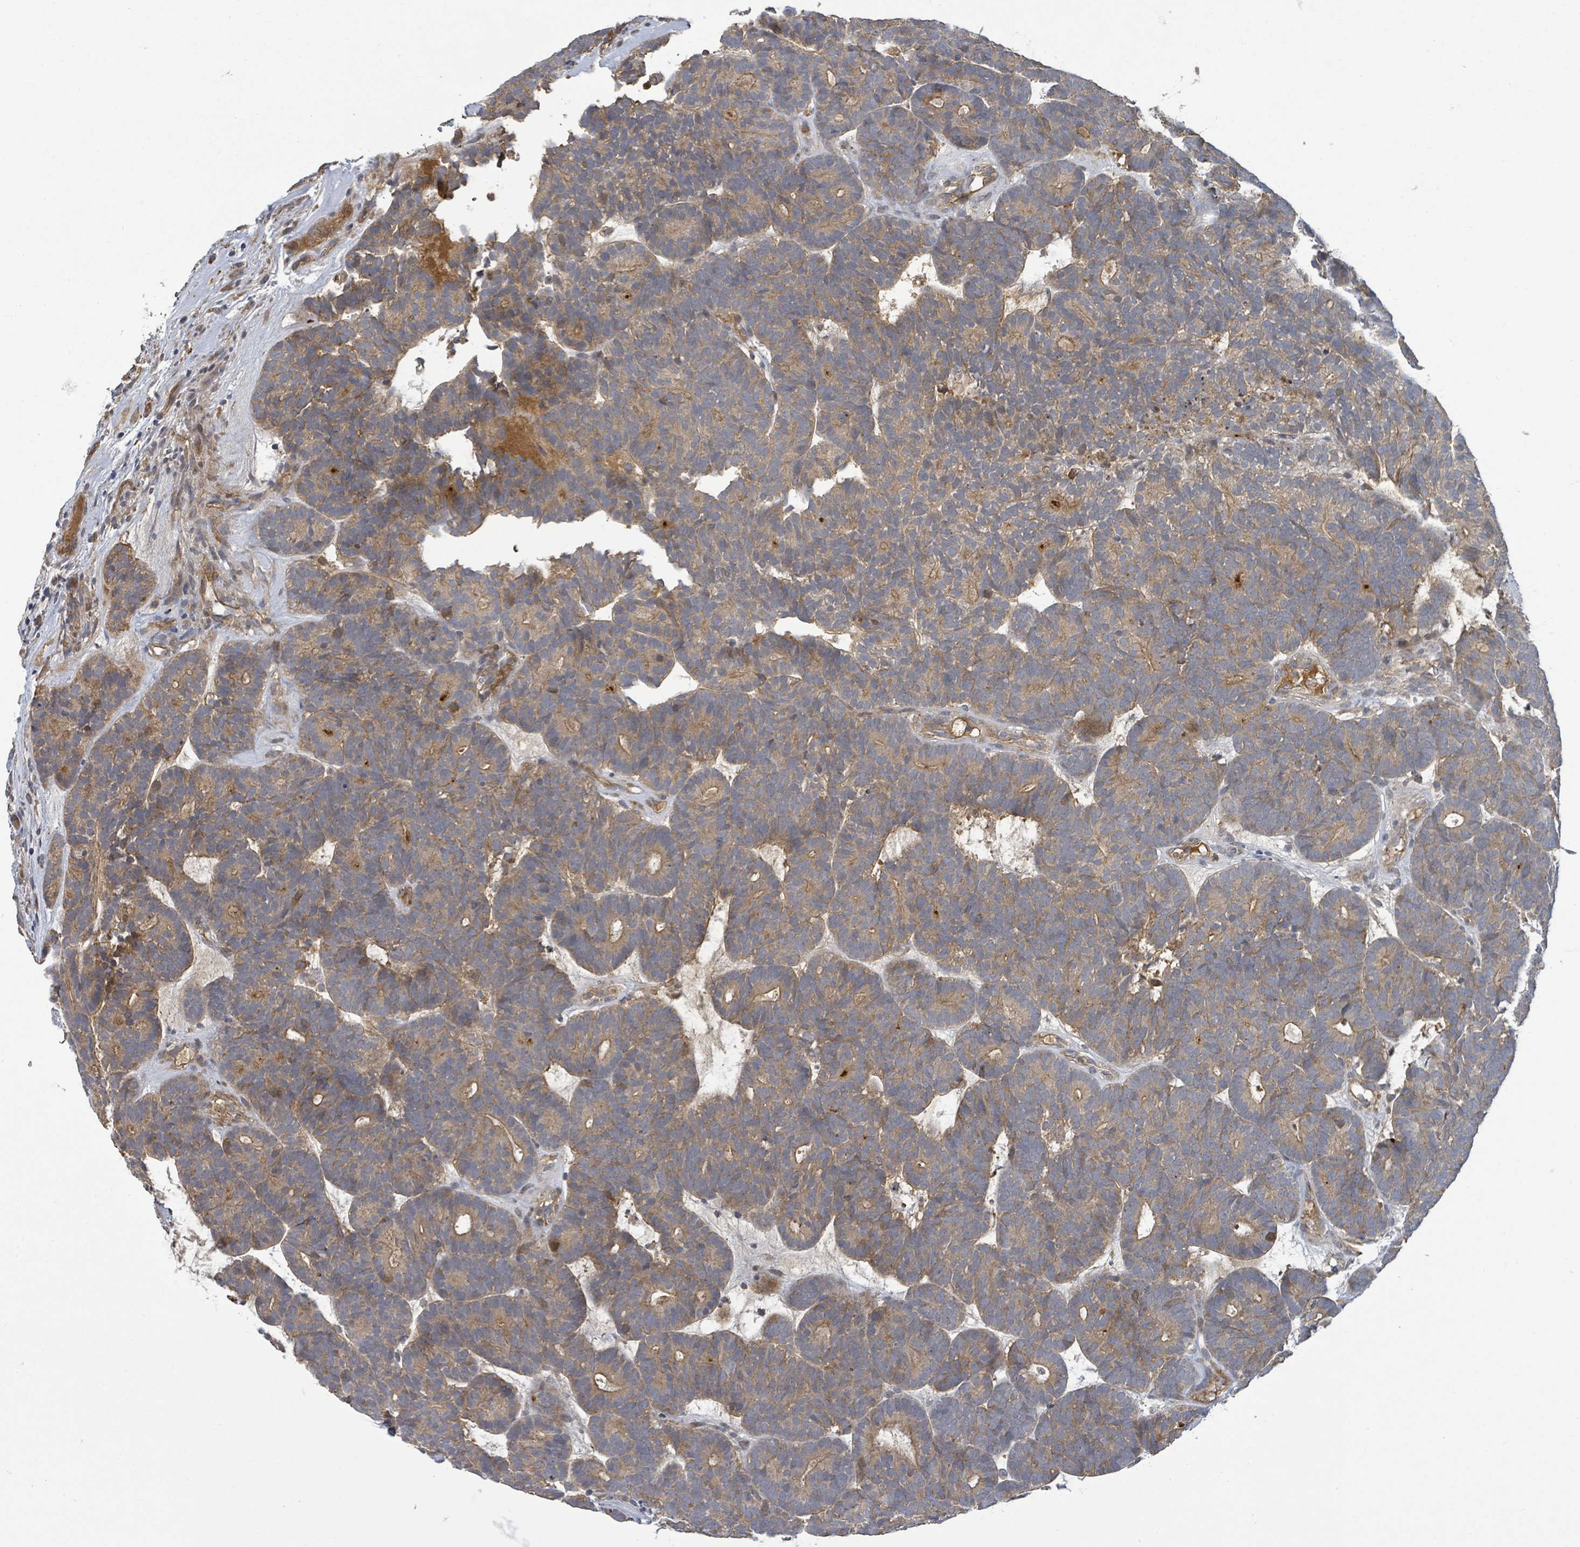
{"staining": {"intensity": "weak", "quantity": ">75%", "location": "cytoplasmic/membranous"}, "tissue": "head and neck cancer", "cell_type": "Tumor cells", "image_type": "cancer", "snomed": [{"axis": "morphology", "description": "Adenocarcinoma, NOS"}, {"axis": "topography", "description": "Head-Neck"}], "caption": "Protein staining of head and neck cancer (adenocarcinoma) tissue reveals weak cytoplasmic/membranous staining in about >75% of tumor cells. (IHC, brightfield microscopy, high magnification).", "gene": "STARD4", "patient": {"sex": "female", "age": 81}}